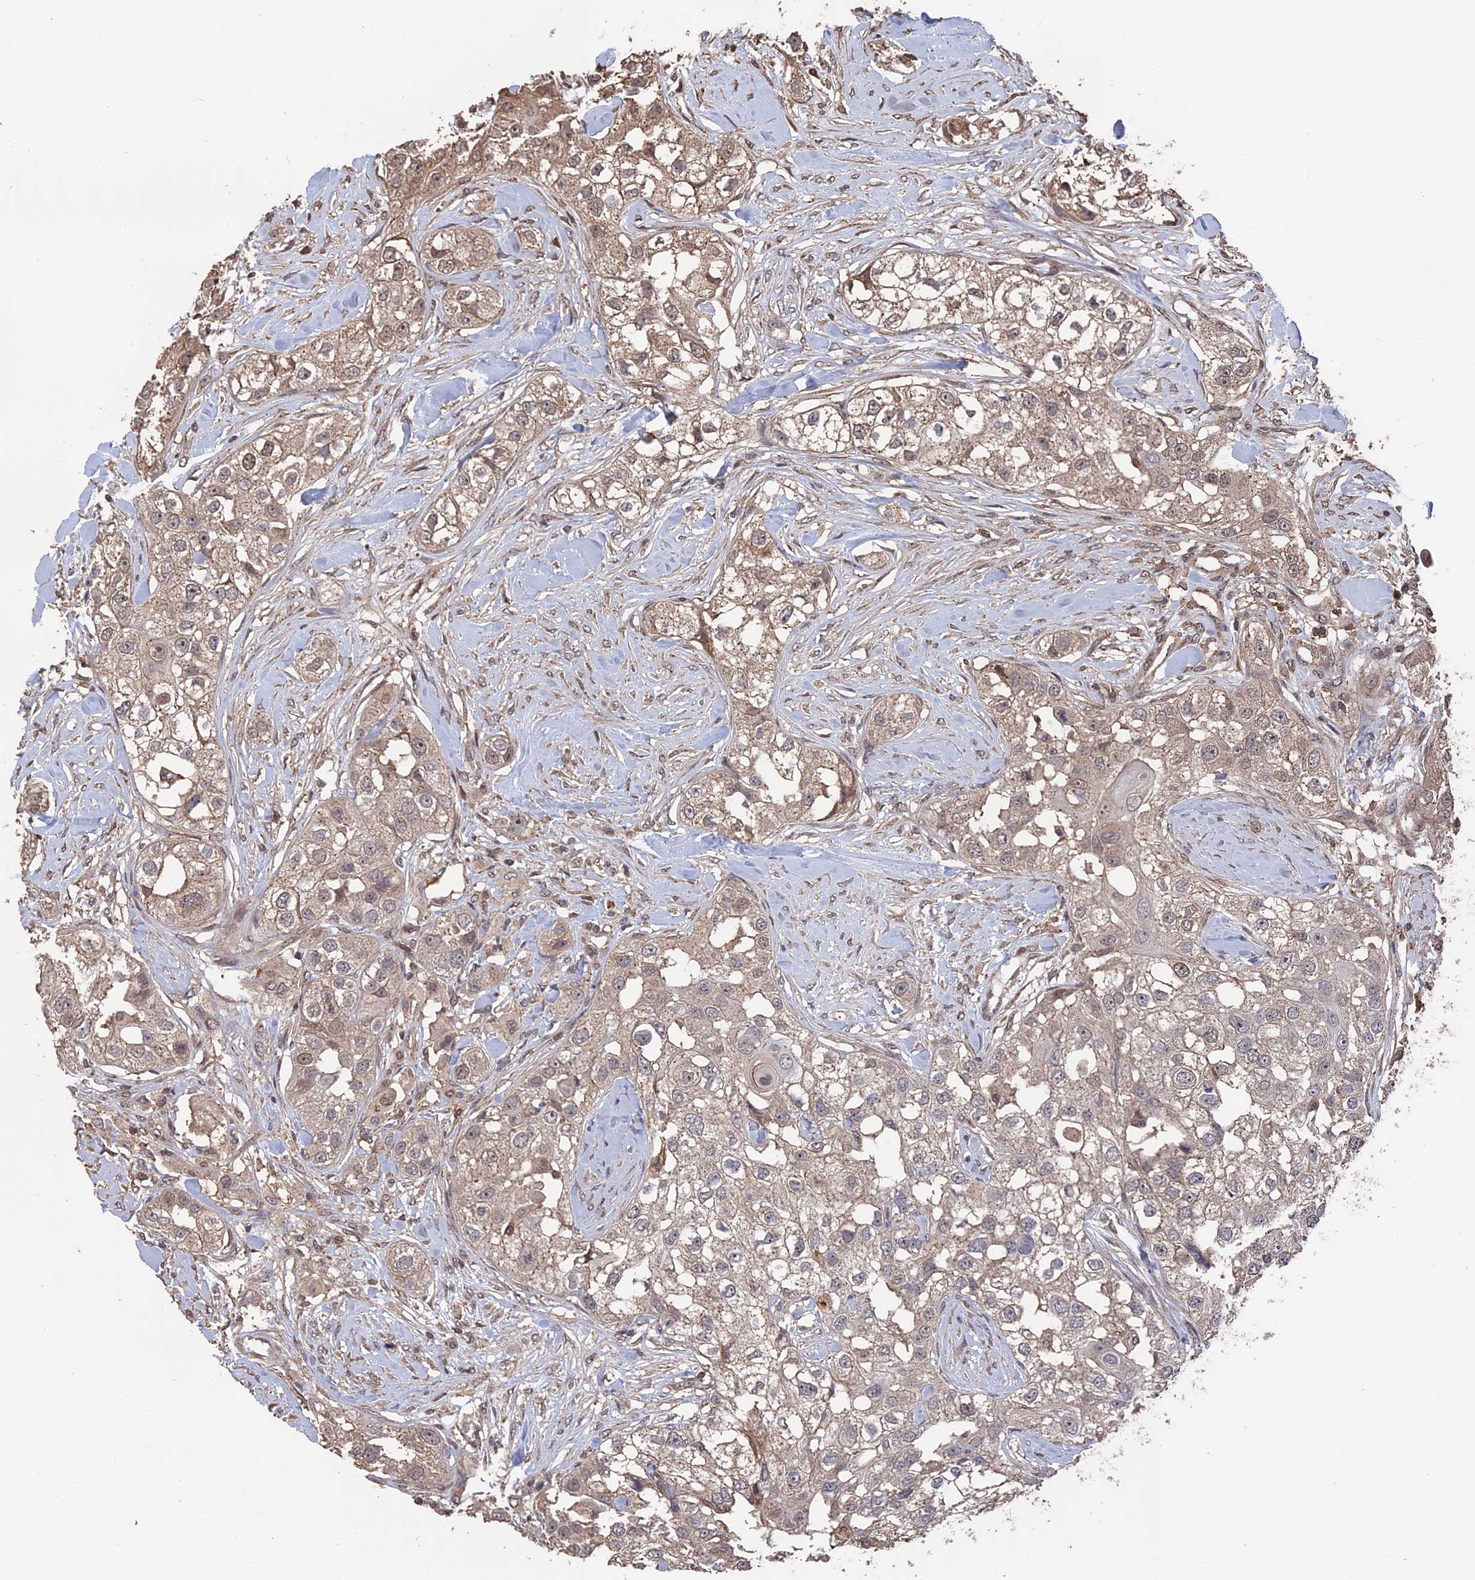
{"staining": {"intensity": "weak", "quantity": "<25%", "location": "cytoplasmic/membranous"}, "tissue": "head and neck cancer", "cell_type": "Tumor cells", "image_type": "cancer", "snomed": [{"axis": "morphology", "description": "Normal tissue, NOS"}, {"axis": "morphology", "description": "Squamous cell carcinoma, NOS"}, {"axis": "topography", "description": "Skeletal muscle"}, {"axis": "topography", "description": "Head-Neck"}], "caption": "Immunohistochemistry histopathology image of human head and neck cancer stained for a protein (brown), which reveals no staining in tumor cells.", "gene": "MYBL2", "patient": {"sex": "male", "age": 51}}